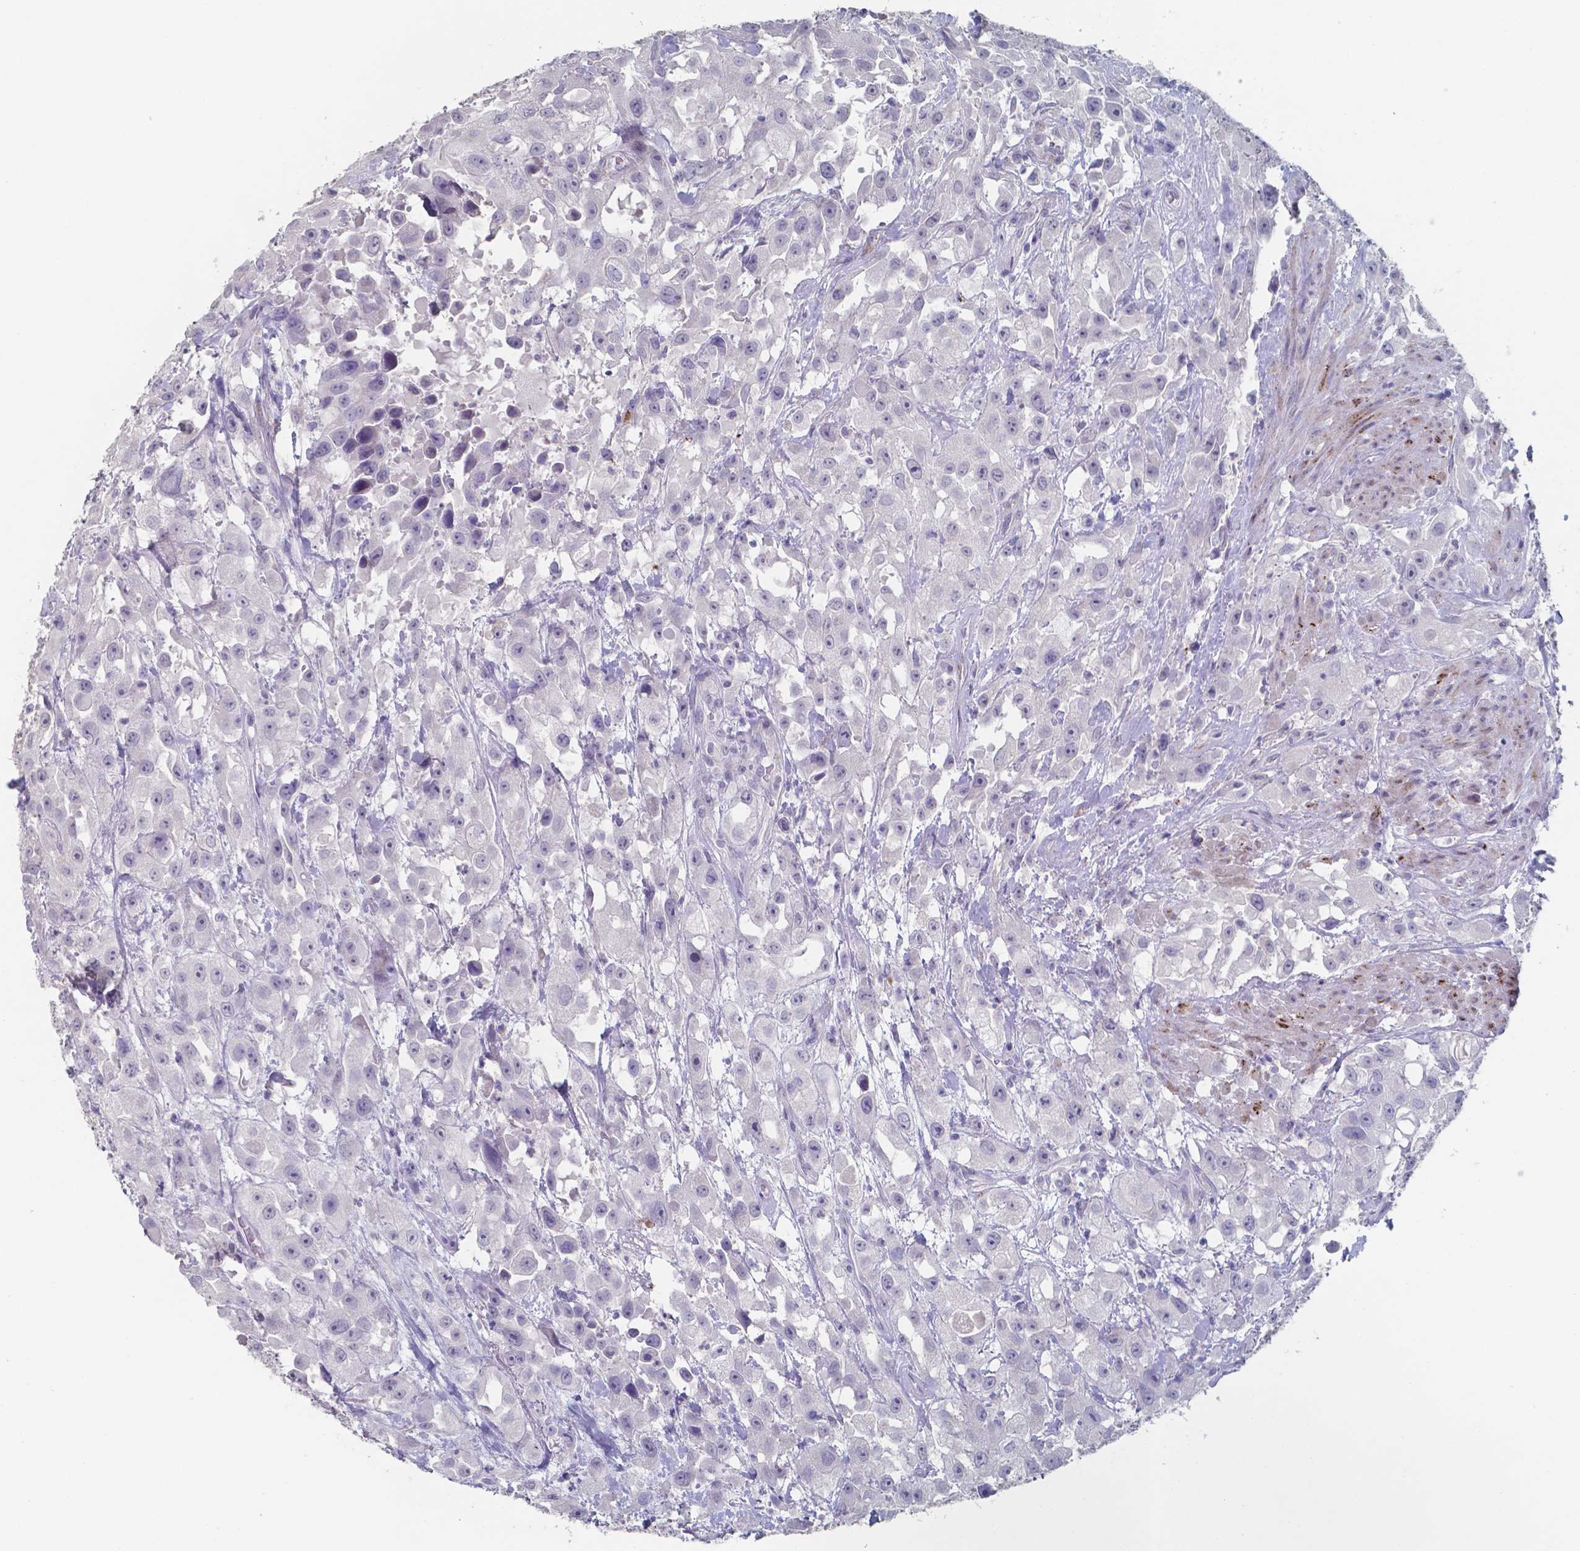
{"staining": {"intensity": "negative", "quantity": "none", "location": "none"}, "tissue": "urothelial cancer", "cell_type": "Tumor cells", "image_type": "cancer", "snomed": [{"axis": "morphology", "description": "Urothelial carcinoma, High grade"}, {"axis": "topography", "description": "Urinary bladder"}], "caption": "Immunohistochemistry (IHC) photomicrograph of human high-grade urothelial carcinoma stained for a protein (brown), which exhibits no positivity in tumor cells.", "gene": "PLA2R1", "patient": {"sex": "male", "age": 79}}